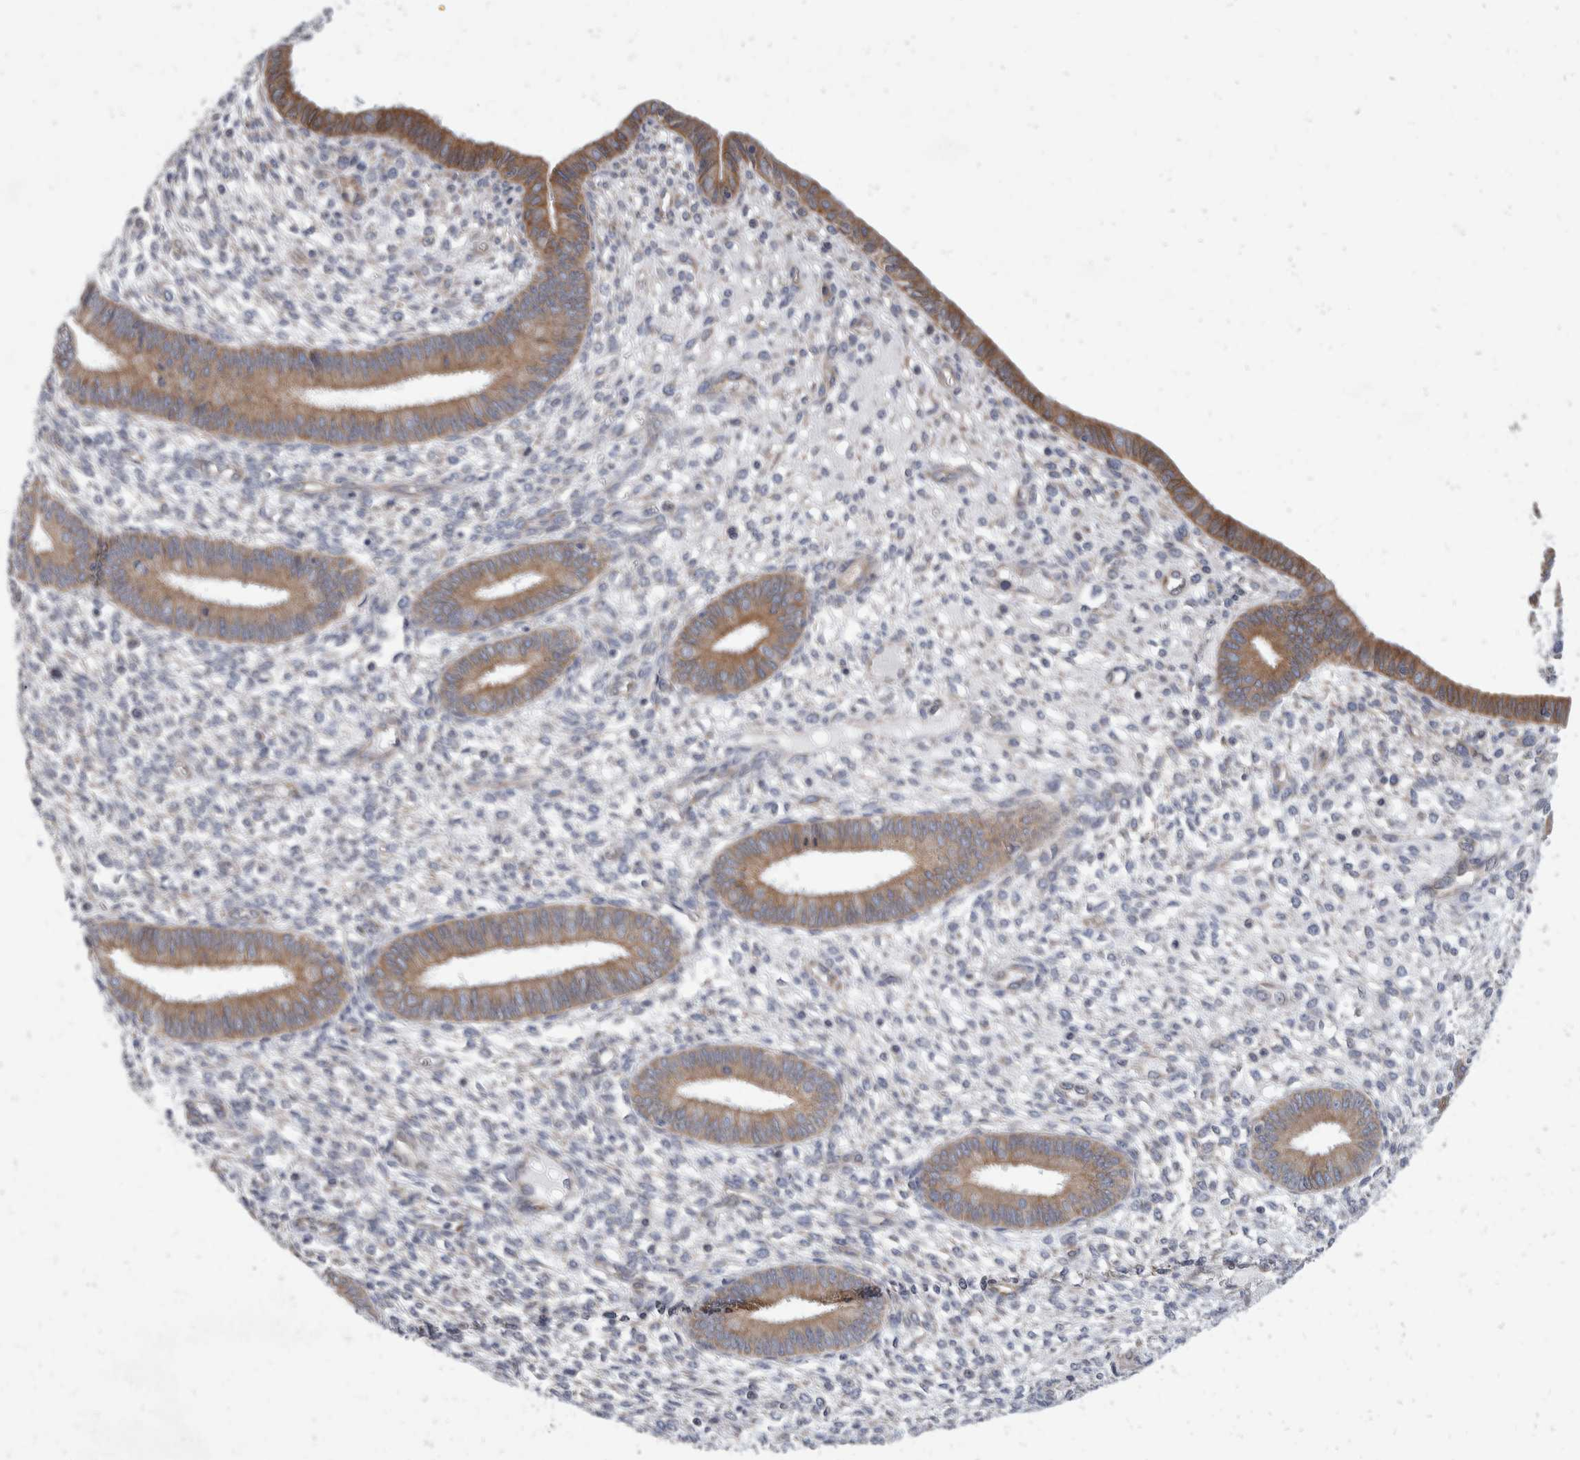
{"staining": {"intensity": "negative", "quantity": "none", "location": "none"}, "tissue": "endometrium", "cell_type": "Cells in endometrial stroma", "image_type": "normal", "snomed": [{"axis": "morphology", "description": "Normal tissue, NOS"}, {"axis": "topography", "description": "Endometrium"}], "caption": "Protein analysis of unremarkable endometrium demonstrates no significant staining in cells in endometrial stroma. Nuclei are stained in blue.", "gene": "TMEM245", "patient": {"sex": "female", "age": 46}}